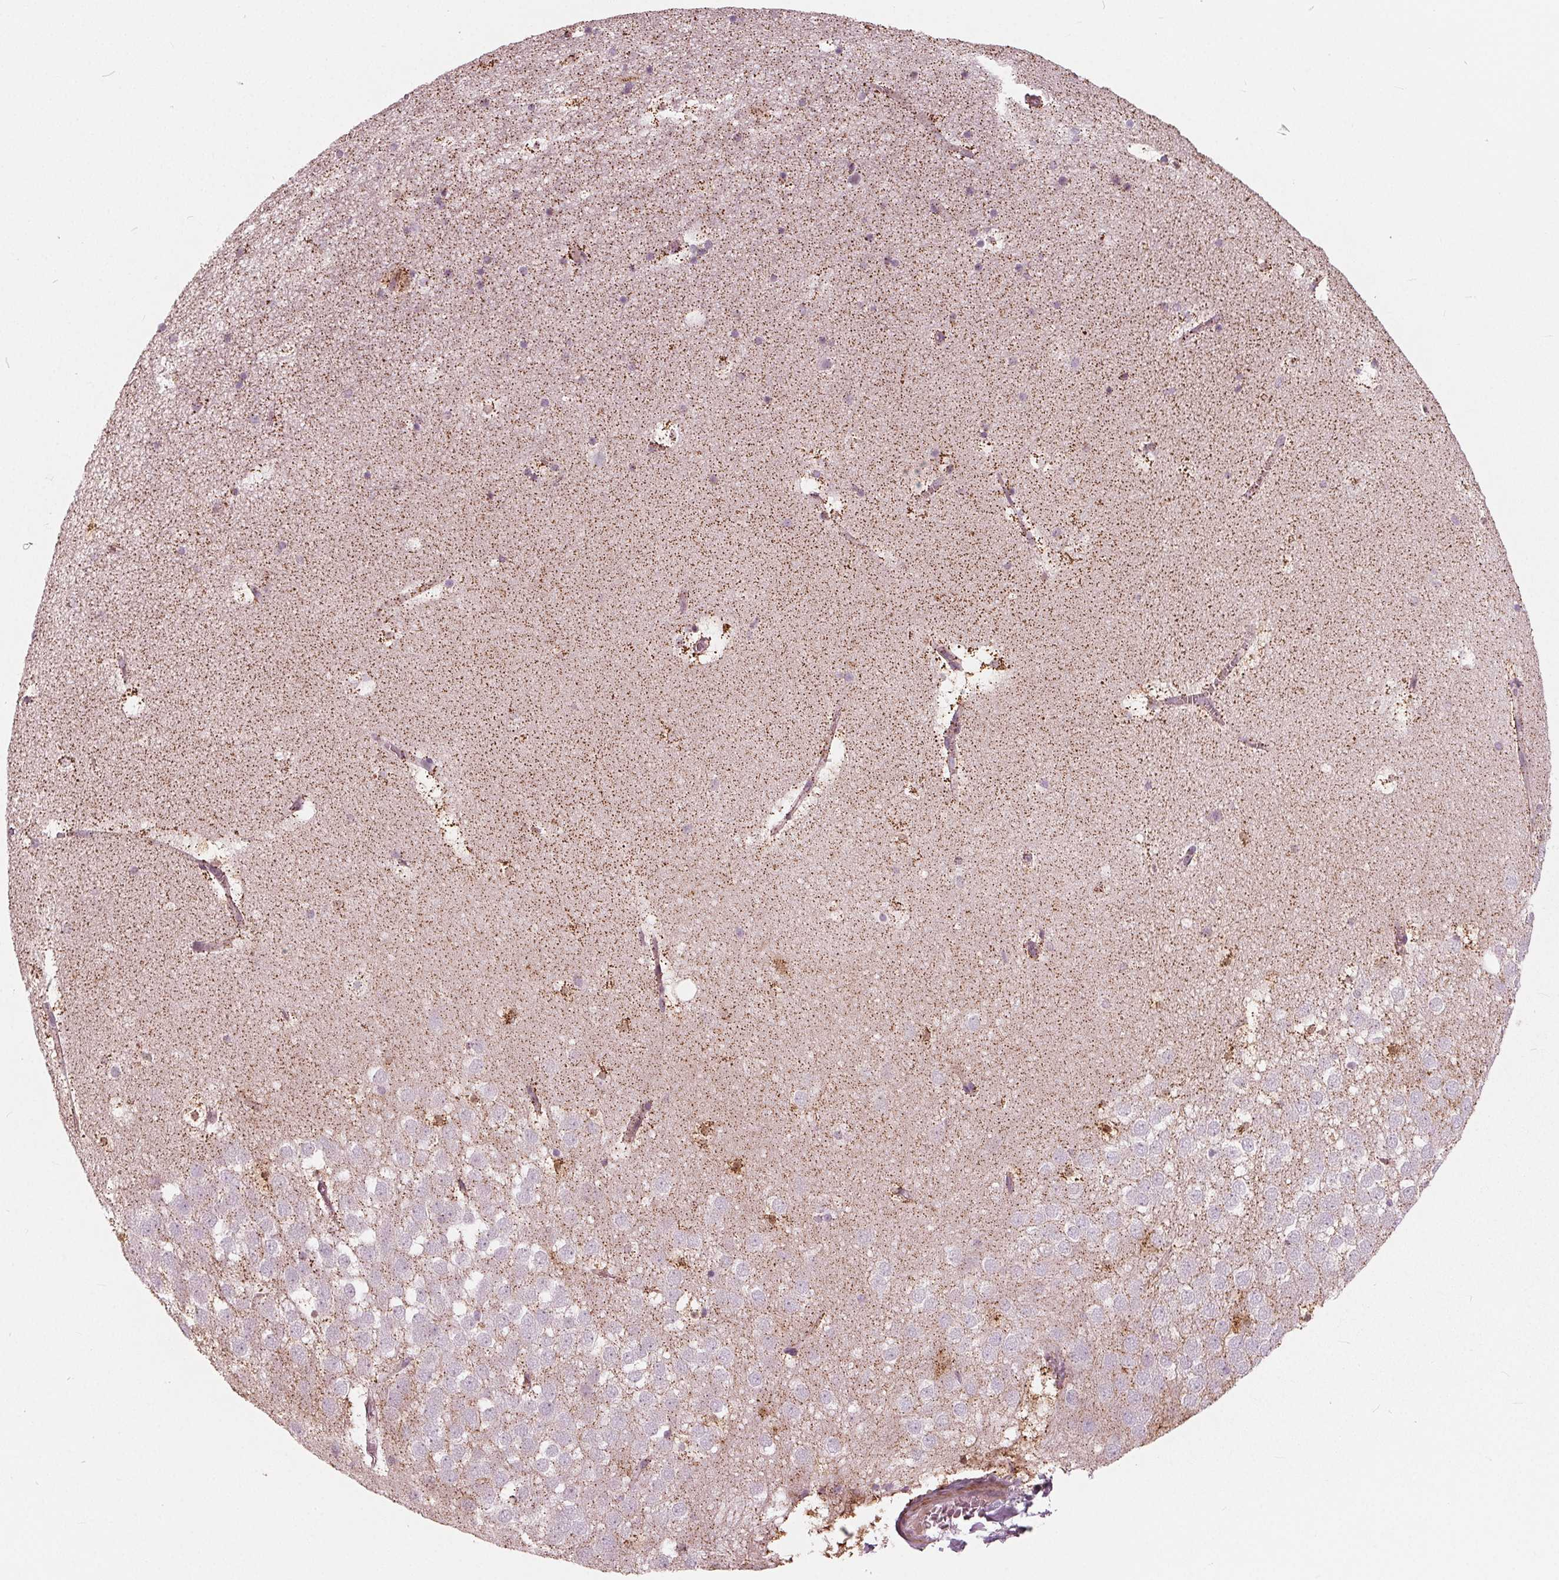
{"staining": {"intensity": "moderate", "quantity": "<25%", "location": "cytoplasmic/membranous"}, "tissue": "hippocampus", "cell_type": "Glial cells", "image_type": "normal", "snomed": [{"axis": "morphology", "description": "Normal tissue, NOS"}, {"axis": "topography", "description": "Hippocampus"}], "caption": "Immunohistochemistry (DAB (3,3'-diaminobenzidine)) staining of benign hippocampus exhibits moderate cytoplasmic/membranous protein positivity in about <25% of glial cells. Using DAB (3,3'-diaminobenzidine) (brown) and hematoxylin (blue) stains, captured at high magnification using brightfield microscopy.", "gene": "DCAF4L2", "patient": {"sex": "male", "age": 45}}